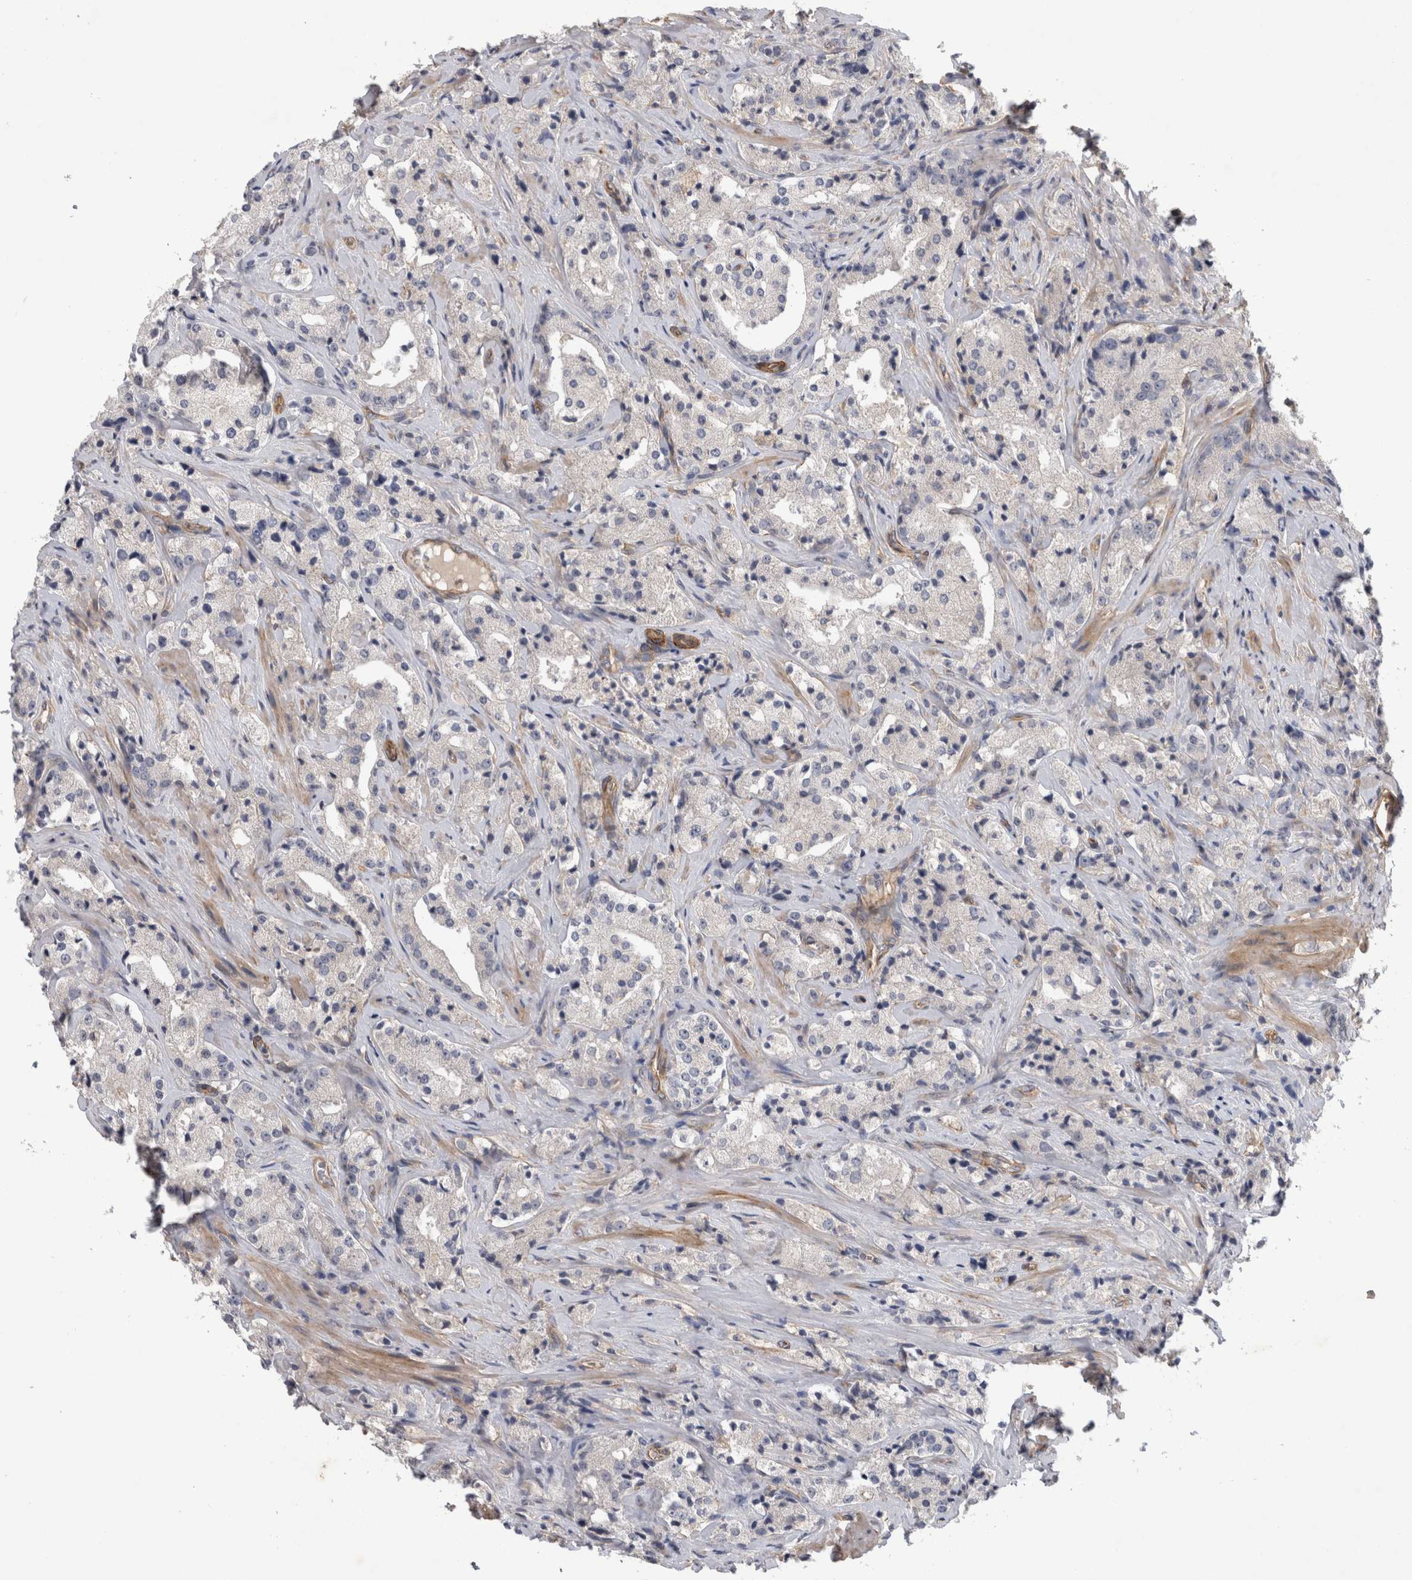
{"staining": {"intensity": "negative", "quantity": "none", "location": "none"}, "tissue": "prostate cancer", "cell_type": "Tumor cells", "image_type": "cancer", "snomed": [{"axis": "morphology", "description": "Adenocarcinoma, High grade"}, {"axis": "topography", "description": "Prostate"}], "caption": "IHC histopathology image of neoplastic tissue: adenocarcinoma (high-grade) (prostate) stained with DAB reveals no significant protein positivity in tumor cells. Brightfield microscopy of immunohistochemistry (IHC) stained with DAB (brown) and hematoxylin (blue), captured at high magnification.", "gene": "ANKFY1", "patient": {"sex": "male", "age": 63}}